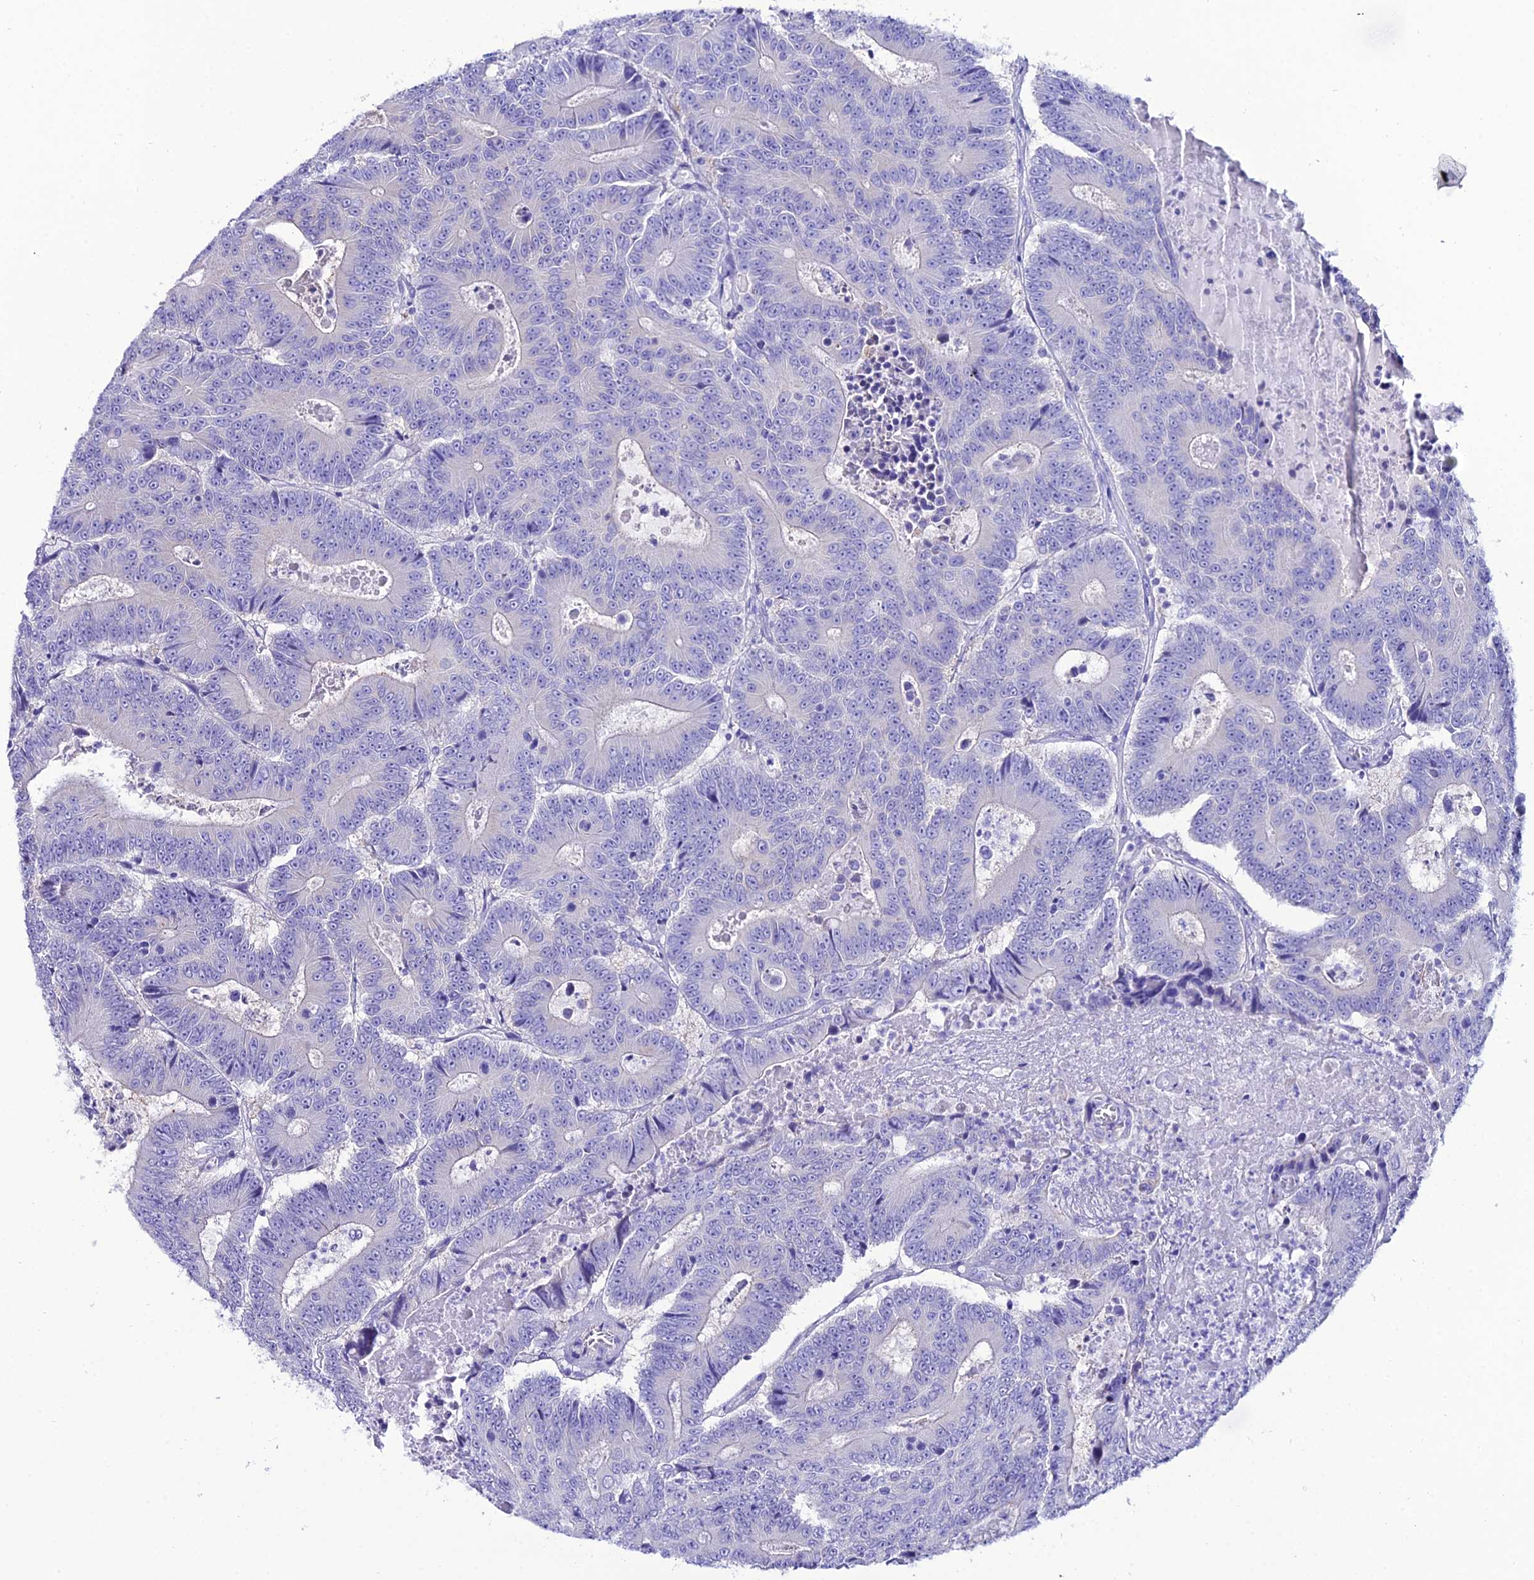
{"staining": {"intensity": "negative", "quantity": "none", "location": "none"}, "tissue": "colorectal cancer", "cell_type": "Tumor cells", "image_type": "cancer", "snomed": [{"axis": "morphology", "description": "Adenocarcinoma, NOS"}, {"axis": "topography", "description": "Colon"}], "caption": "Immunohistochemistry histopathology image of human colorectal cancer stained for a protein (brown), which exhibits no expression in tumor cells. (Stains: DAB (3,3'-diaminobenzidine) immunohistochemistry (IHC) with hematoxylin counter stain, Microscopy: brightfield microscopy at high magnification).", "gene": "OR4D5", "patient": {"sex": "male", "age": 83}}